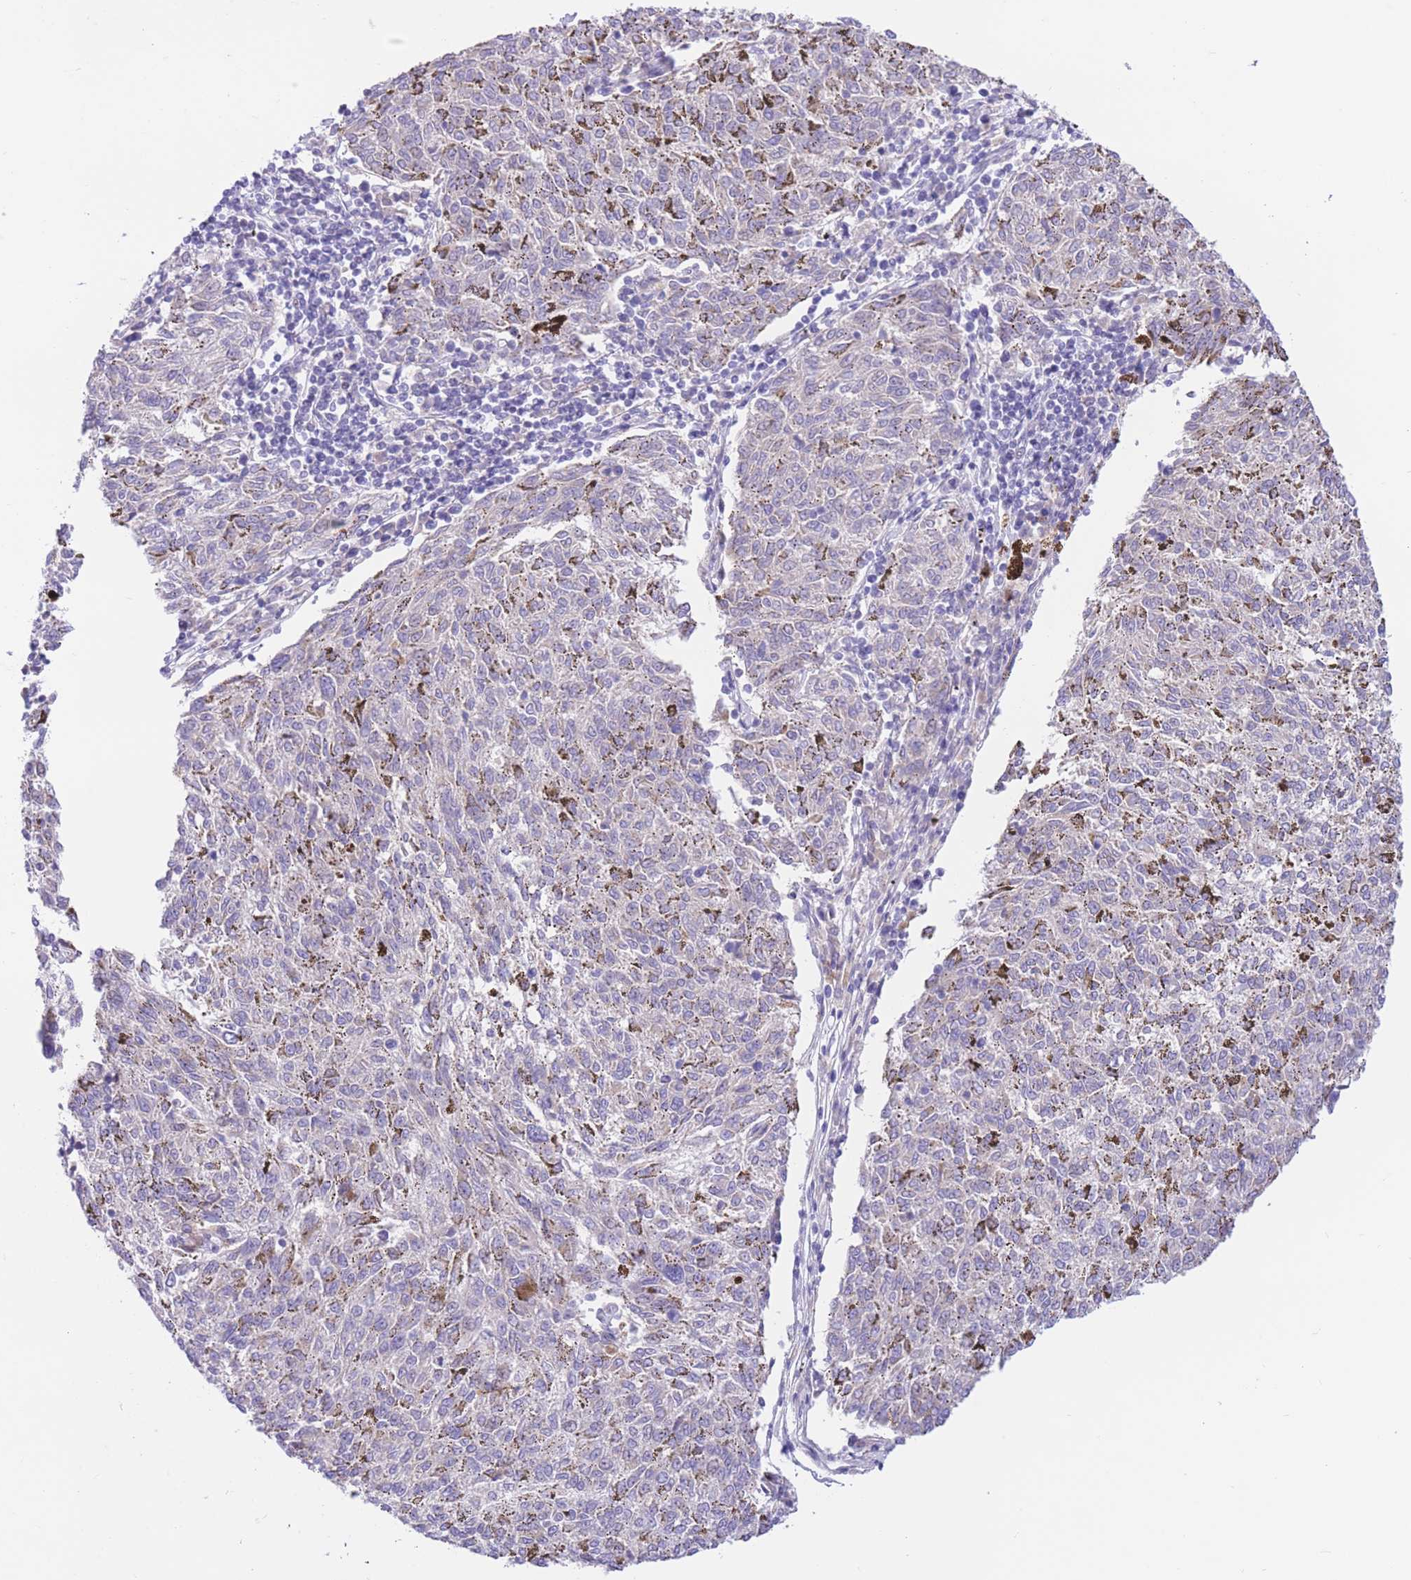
{"staining": {"intensity": "negative", "quantity": "none", "location": "none"}, "tissue": "melanoma", "cell_type": "Tumor cells", "image_type": "cancer", "snomed": [{"axis": "morphology", "description": "Malignant melanoma, NOS"}, {"axis": "topography", "description": "Skin"}], "caption": "DAB immunohistochemical staining of melanoma displays no significant positivity in tumor cells.", "gene": "RPL39L", "patient": {"sex": "female", "age": 72}}